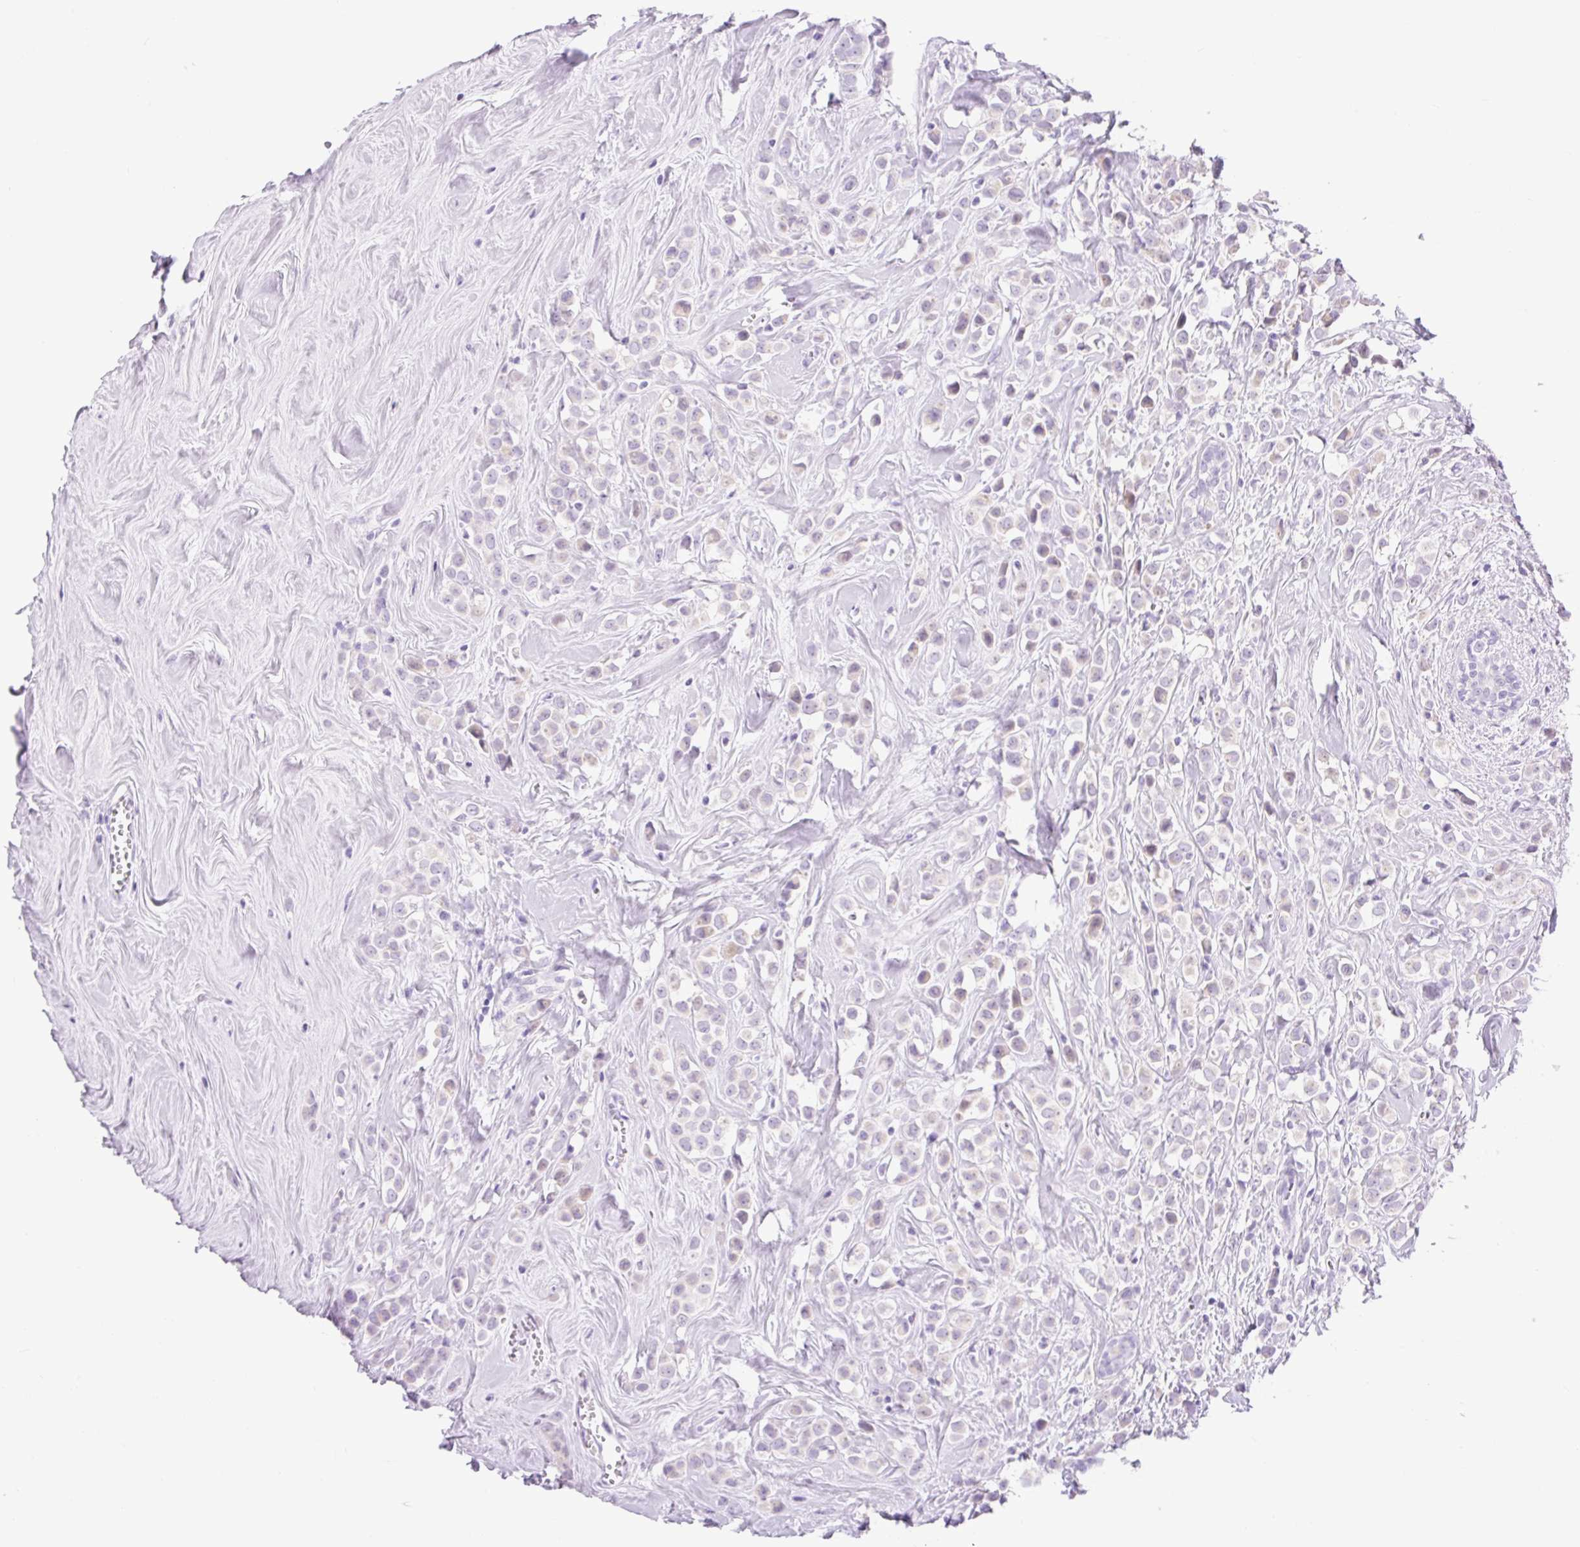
{"staining": {"intensity": "negative", "quantity": "none", "location": "none"}, "tissue": "breast cancer", "cell_type": "Tumor cells", "image_type": "cancer", "snomed": [{"axis": "morphology", "description": "Duct carcinoma"}, {"axis": "topography", "description": "Breast"}], "caption": "Immunohistochemical staining of human breast cancer (intraductal carcinoma) reveals no significant positivity in tumor cells.", "gene": "SLC25A40", "patient": {"sex": "female", "age": 80}}